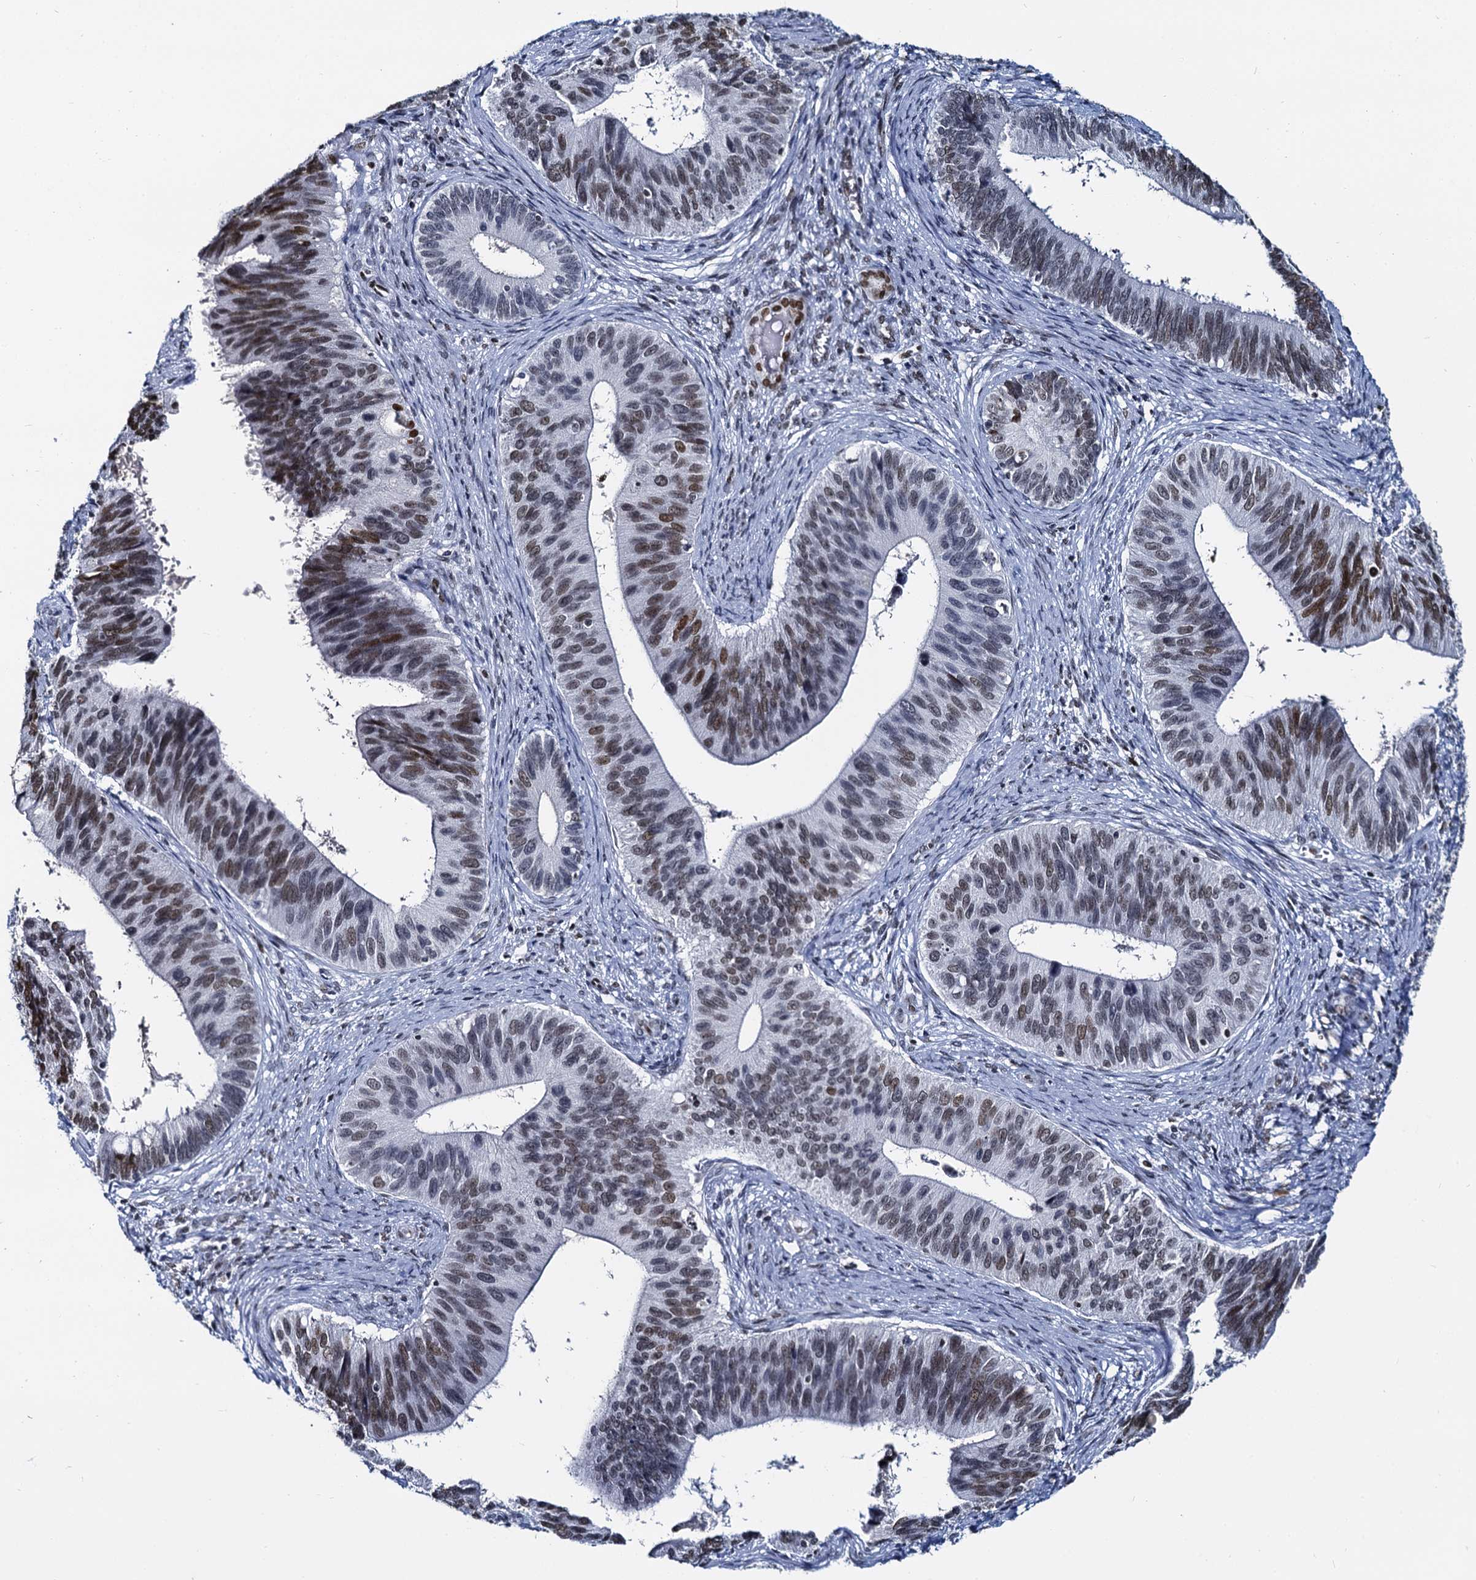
{"staining": {"intensity": "moderate", "quantity": "25%-75%", "location": "nuclear"}, "tissue": "cervical cancer", "cell_type": "Tumor cells", "image_type": "cancer", "snomed": [{"axis": "morphology", "description": "Adenocarcinoma, NOS"}, {"axis": "topography", "description": "Cervix"}], "caption": "This is a micrograph of immunohistochemistry (IHC) staining of cervical cancer (adenocarcinoma), which shows moderate positivity in the nuclear of tumor cells.", "gene": "CMAS", "patient": {"sex": "female", "age": 42}}